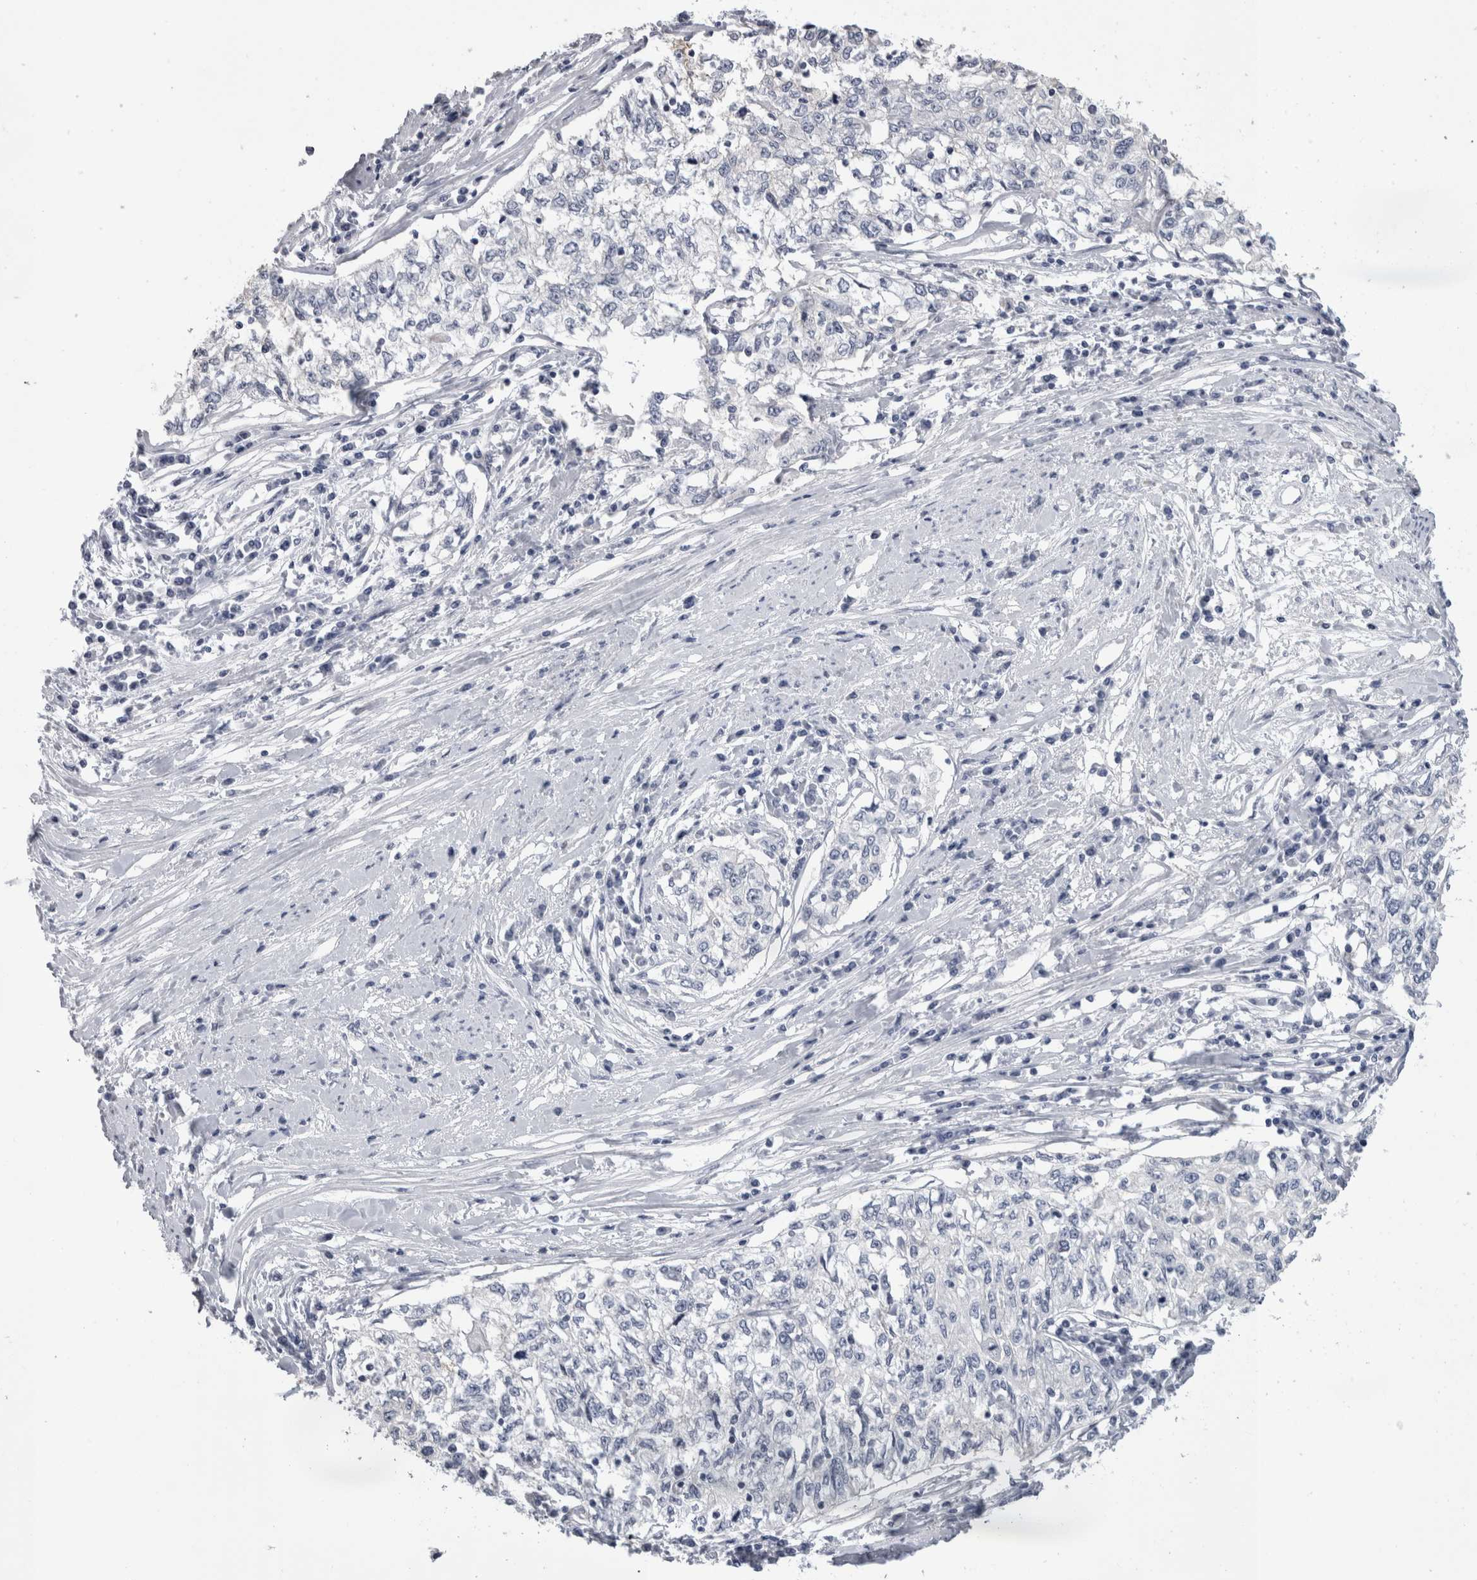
{"staining": {"intensity": "negative", "quantity": "none", "location": "none"}, "tissue": "cervical cancer", "cell_type": "Tumor cells", "image_type": "cancer", "snomed": [{"axis": "morphology", "description": "Squamous cell carcinoma, NOS"}, {"axis": "topography", "description": "Cervix"}], "caption": "Tumor cells are negative for protein expression in human cervical cancer (squamous cell carcinoma).", "gene": "DHRS4", "patient": {"sex": "female", "age": 57}}